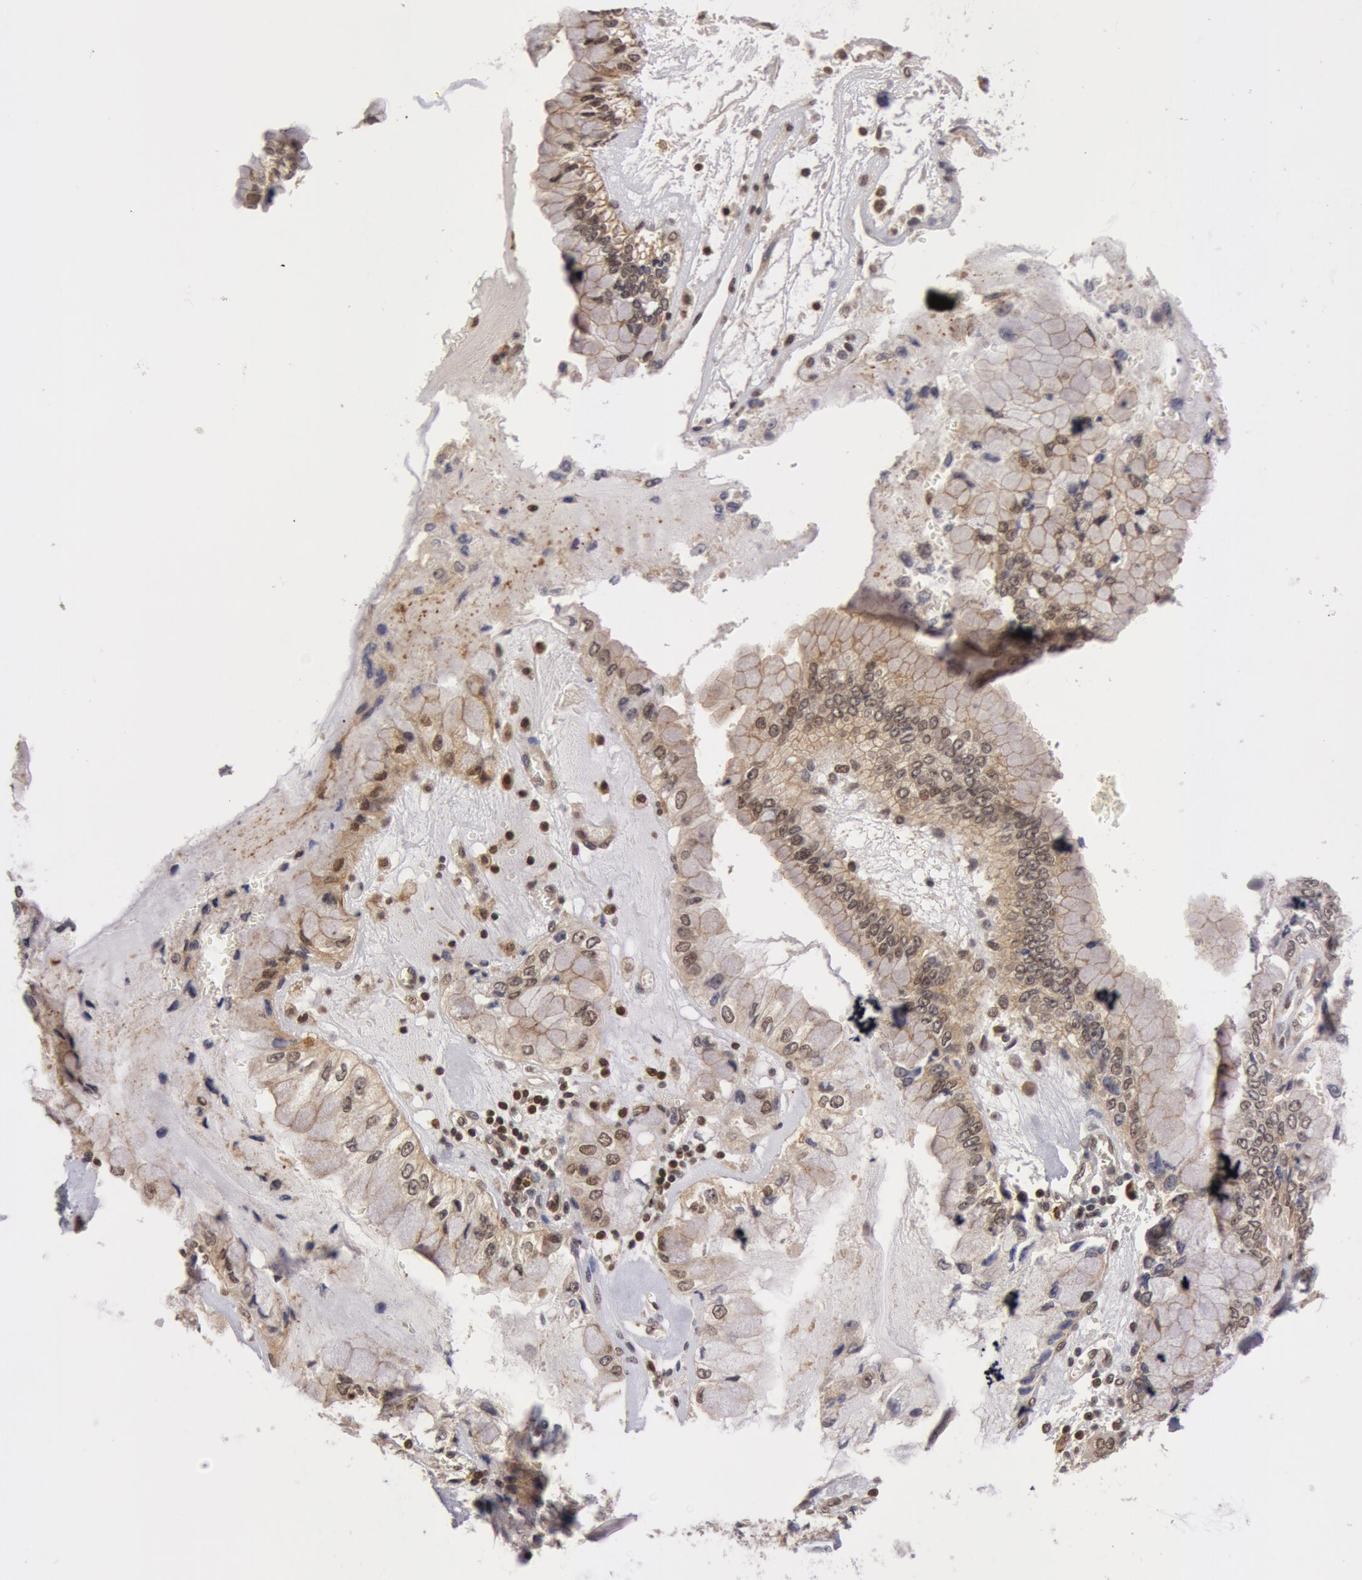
{"staining": {"intensity": "weak", "quantity": "25%-75%", "location": "nuclear"}, "tissue": "liver cancer", "cell_type": "Tumor cells", "image_type": "cancer", "snomed": [{"axis": "morphology", "description": "Cholangiocarcinoma"}, {"axis": "topography", "description": "Liver"}], "caption": "There is low levels of weak nuclear staining in tumor cells of liver cancer (cholangiocarcinoma), as demonstrated by immunohistochemical staining (brown color).", "gene": "ZNF350", "patient": {"sex": "female", "age": 79}}